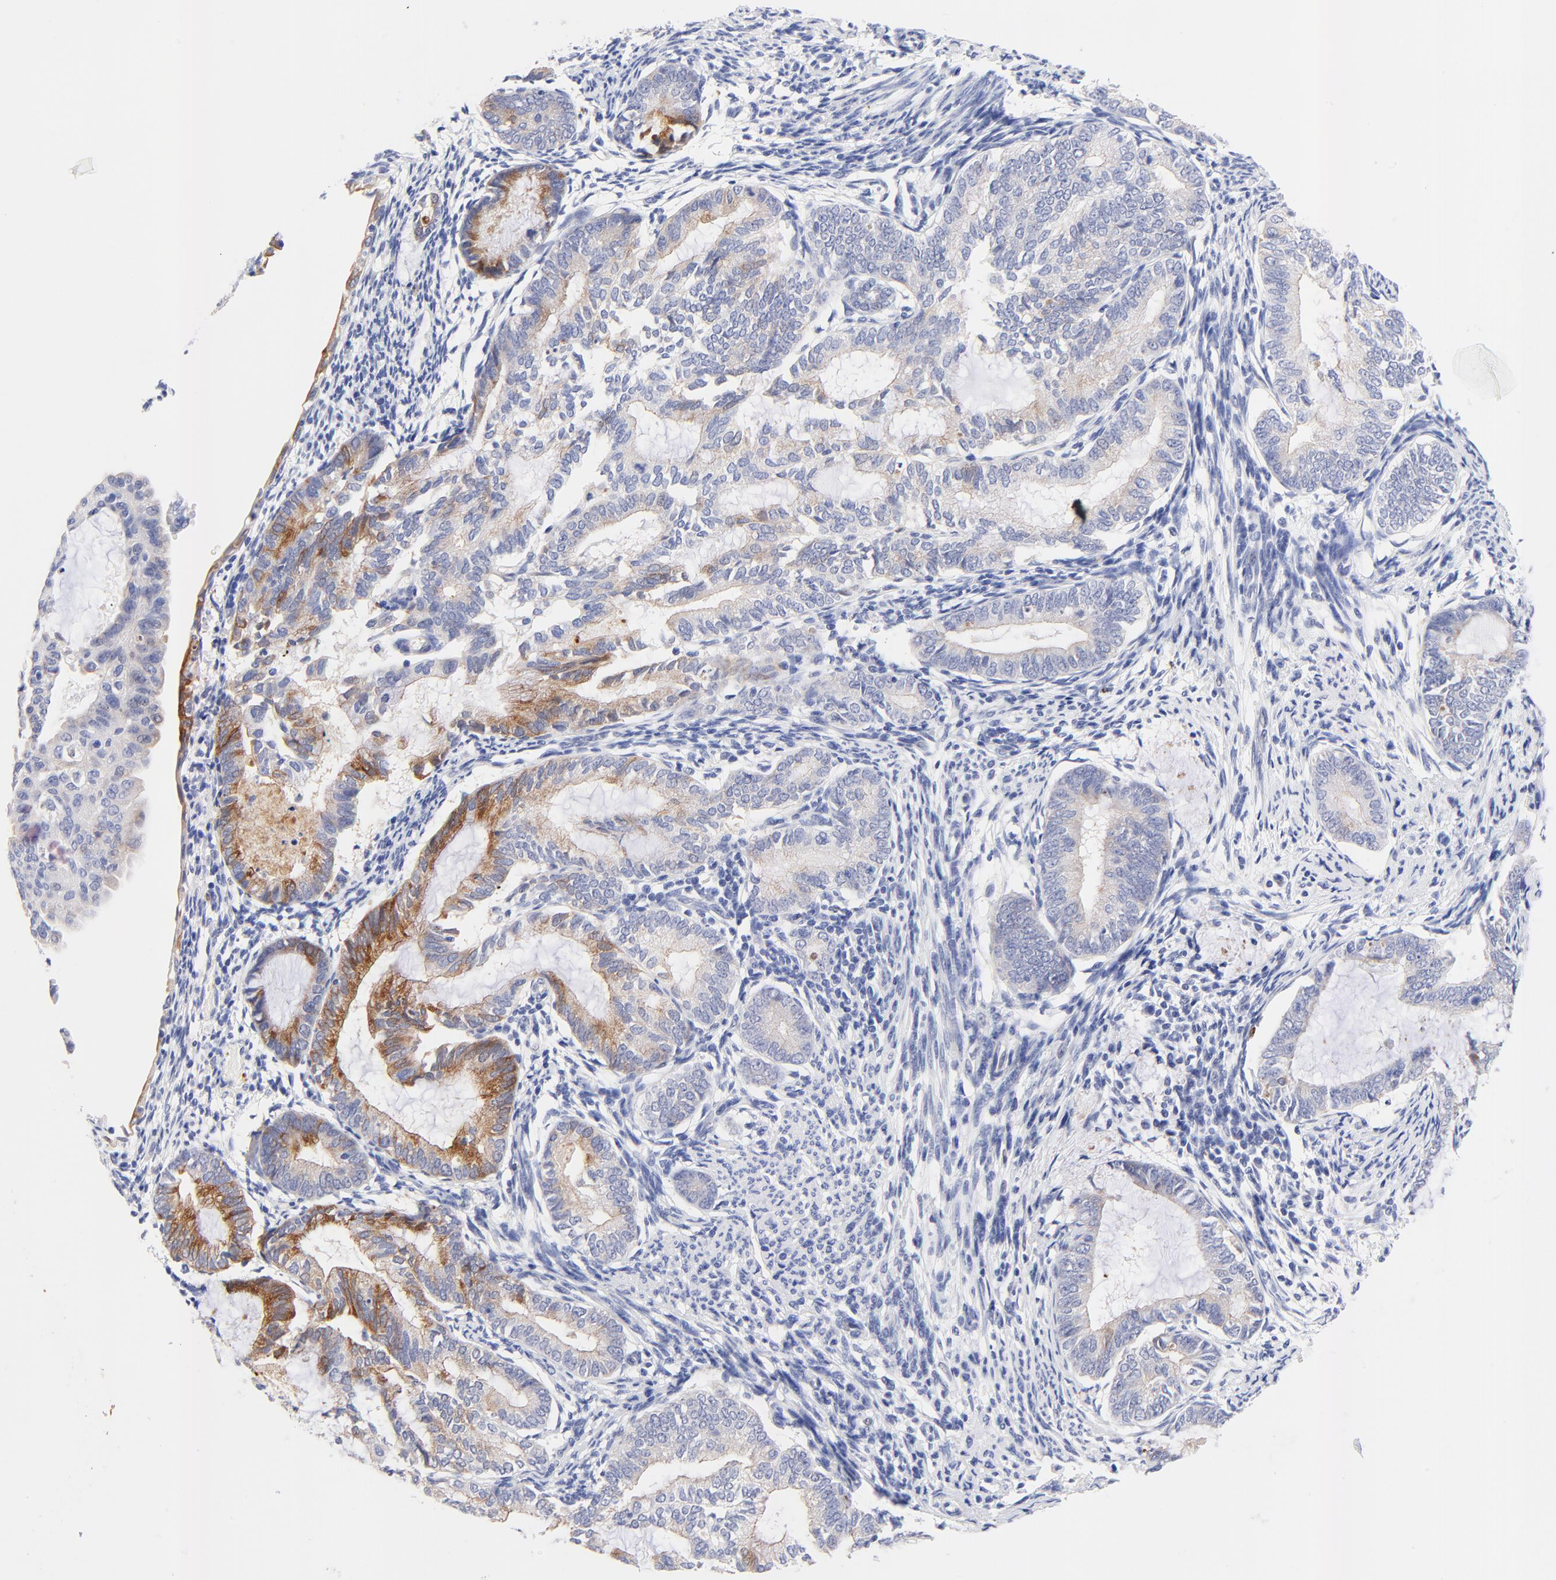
{"staining": {"intensity": "strong", "quantity": "<25%", "location": "cytoplasmic/membranous"}, "tissue": "endometrial cancer", "cell_type": "Tumor cells", "image_type": "cancer", "snomed": [{"axis": "morphology", "description": "Adenocarcinoma, NOS"}, {"axis": "topography", "description": "Endometrium"}], "caption": "The histopathology image shows a brown stain indicating the presence of a protein in the cytoplasmic/membranous of tumor cells in endometrial cancer (adenocarcinoma).", "gene": "FAM117B", "patient": {"sex": "female", "age": 63}}